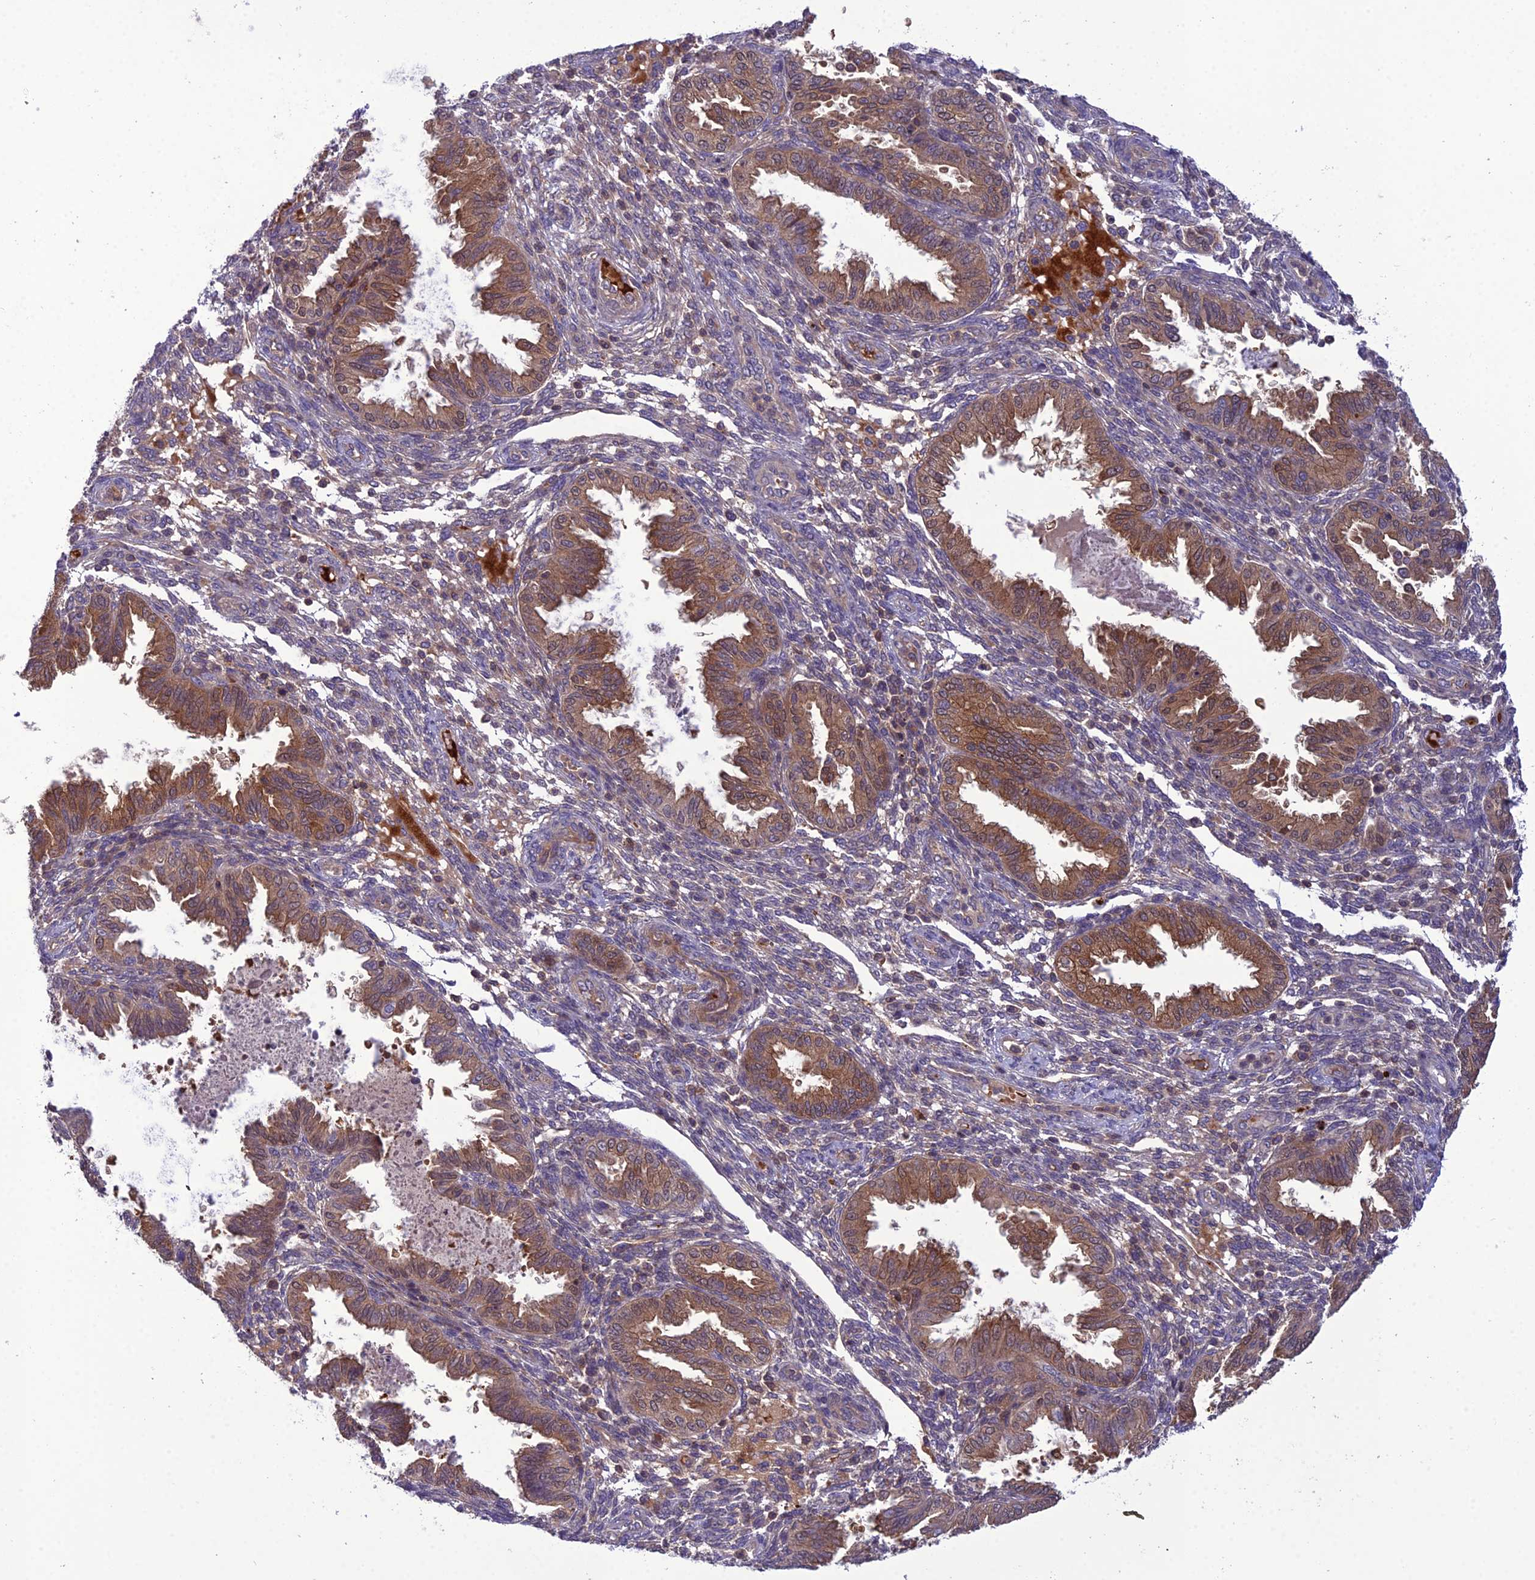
{"staining": {"intensity": "weak", "quantity": "<25%", "location": "cytoplasmic/membranous"}, "tissue": "endometrium", "cell_type": "Cells in endometrial stroma", "image_type": "normal", "snomed": [{"axis": "morphology", "description": "Normal tissue, NOS"}, {"axis": "topography", "description": "Endometrium"}], "caption": "Endometrium stained for a protein using IHC shows no positivity cells in endometrial stroma.", "gene": "GDF6", "patient": {"sex": "female", "age": 33}}